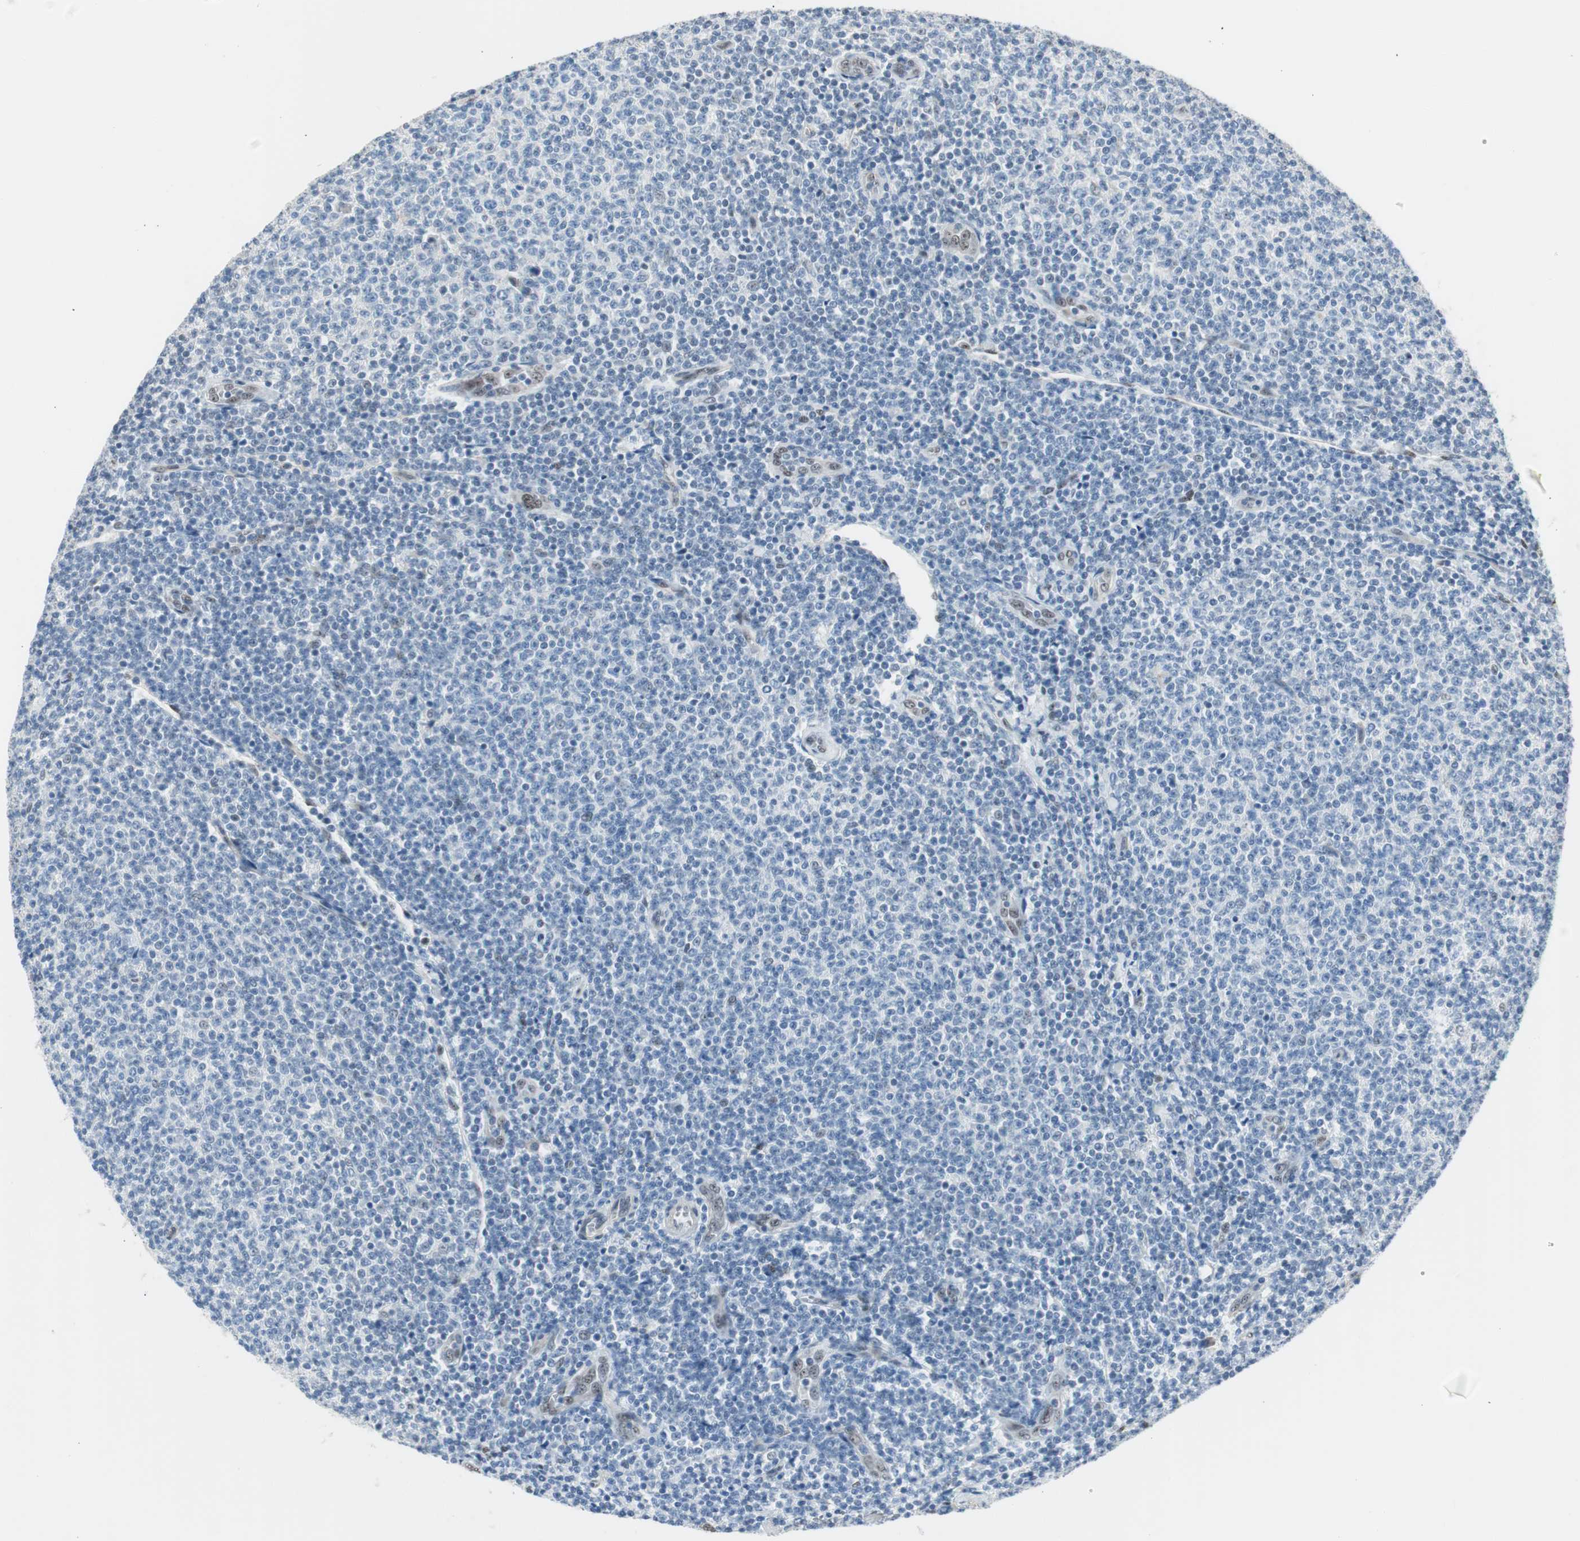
{"staining": {"intensity": "negative", "quantity": "none", "location": "none"}, "tissue": "lymphoma", "cell_type": "Tumor cells", "image_type": "cancer", "snomed": [{"axis": "morphology", "description": "Malignant lymphoma, non-Hodgkin's type, Low grade"}, {"axis": "topography", "description": "Lymph node"}], "caption": "This is an immunohistochemistry image of human malignant lymphoma, non-Hodgkin's type (low-grade). There is no positivity in tumor cells.", "gene": "PML", "patient": {"sex": "male", "age": 66}}